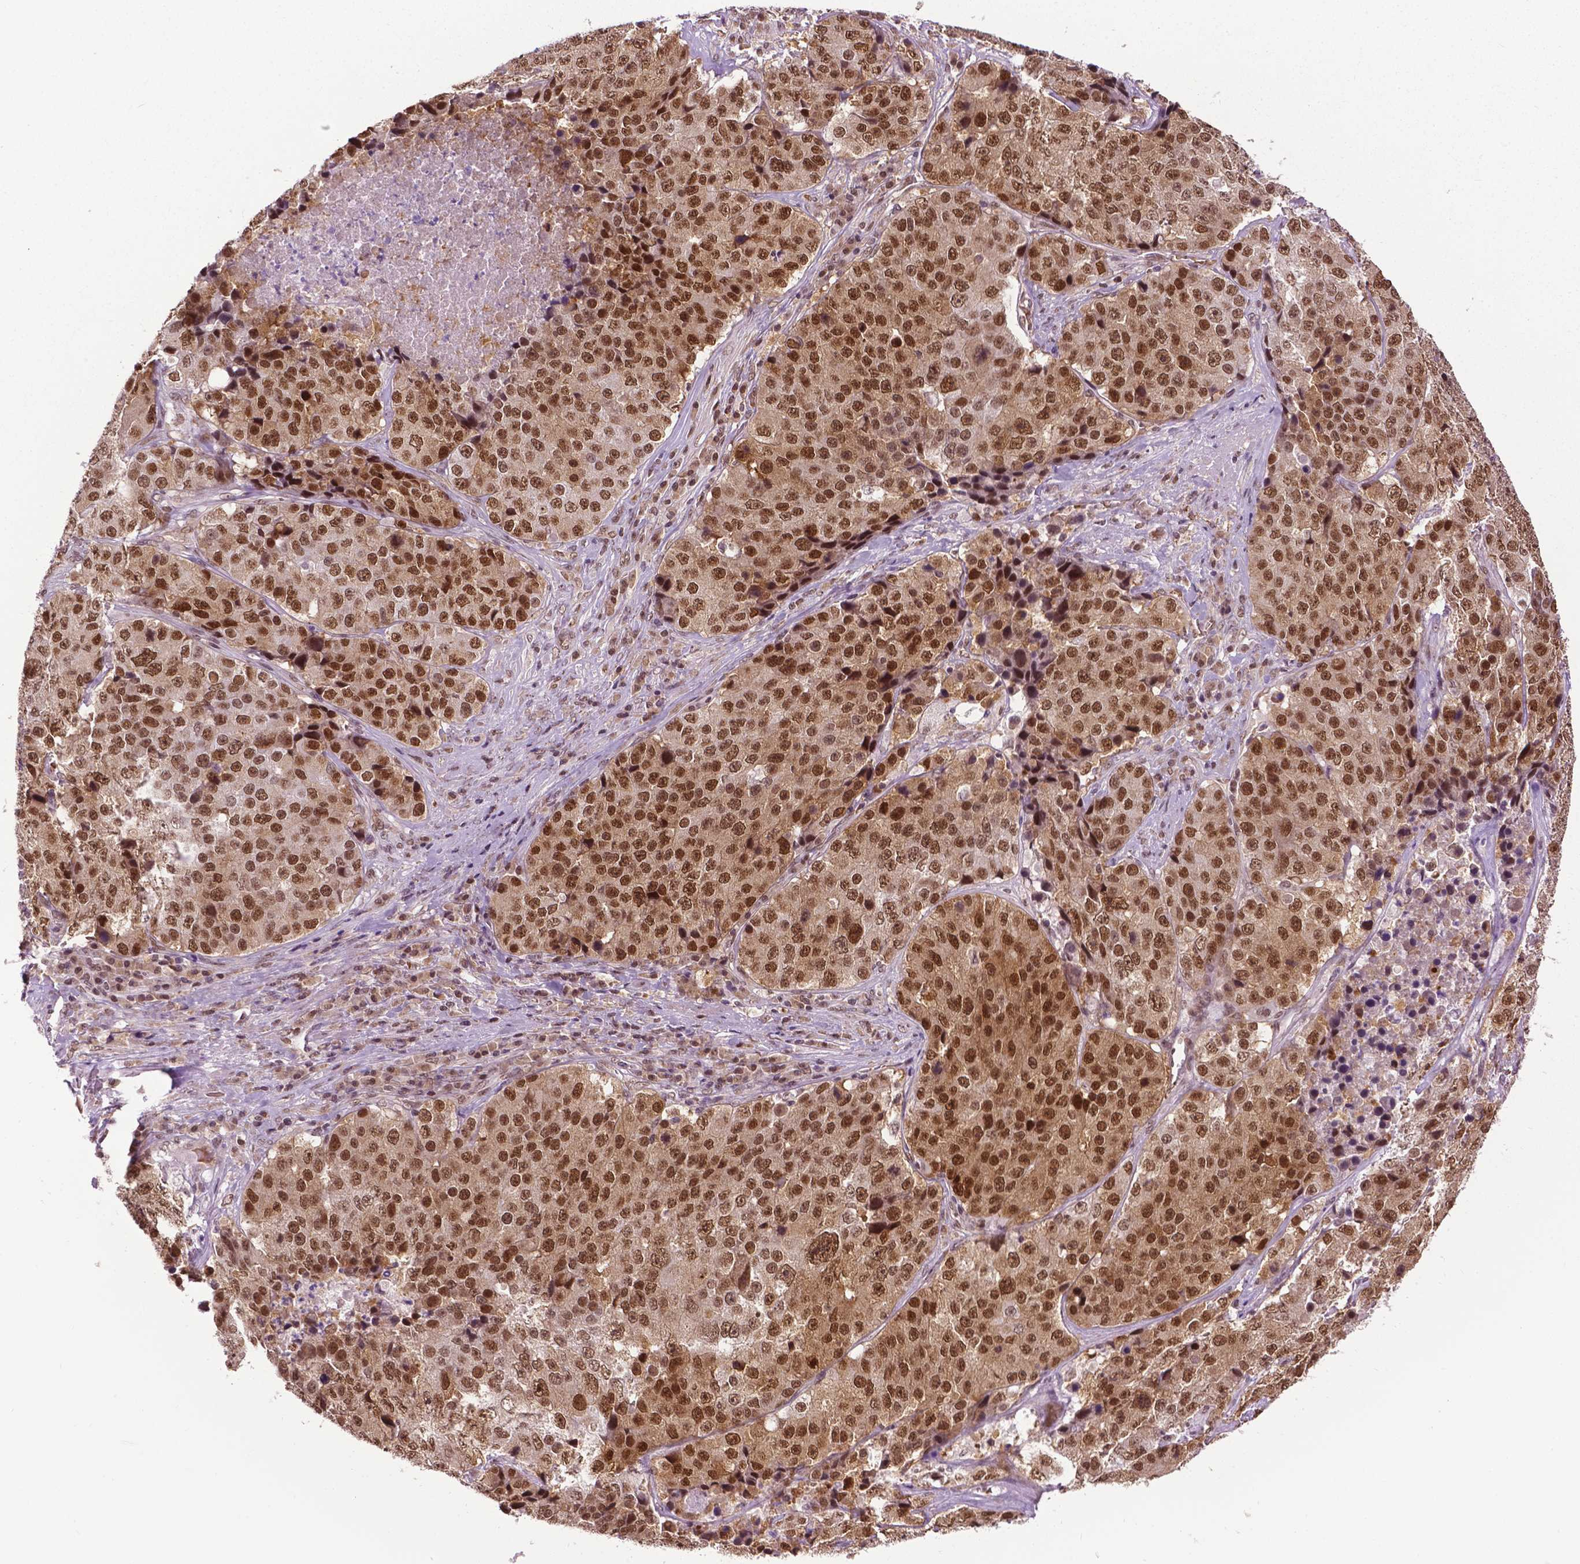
{"staining": {"intensity": "moderate", "quantity": ">75%", "location": "nuclear"}, "tissue": "stomach cancer", "cell_type": "Tumor cells", "image_type": "cancer", "snomed": [{"axis": "morphology", "description": "Adenocarcinoma, NOS"}, {"axis": "topography", "description": "Stomach"}], "caption": "High-power microscopy captured an immunohistochemistry photomicrograph of stomach adenocarcinoma, revealing moderate nuclear expression in approximately >75% of tumor cells.", "gene": "UBQLN4", "patient": {"sex": "male", "age": 71}}